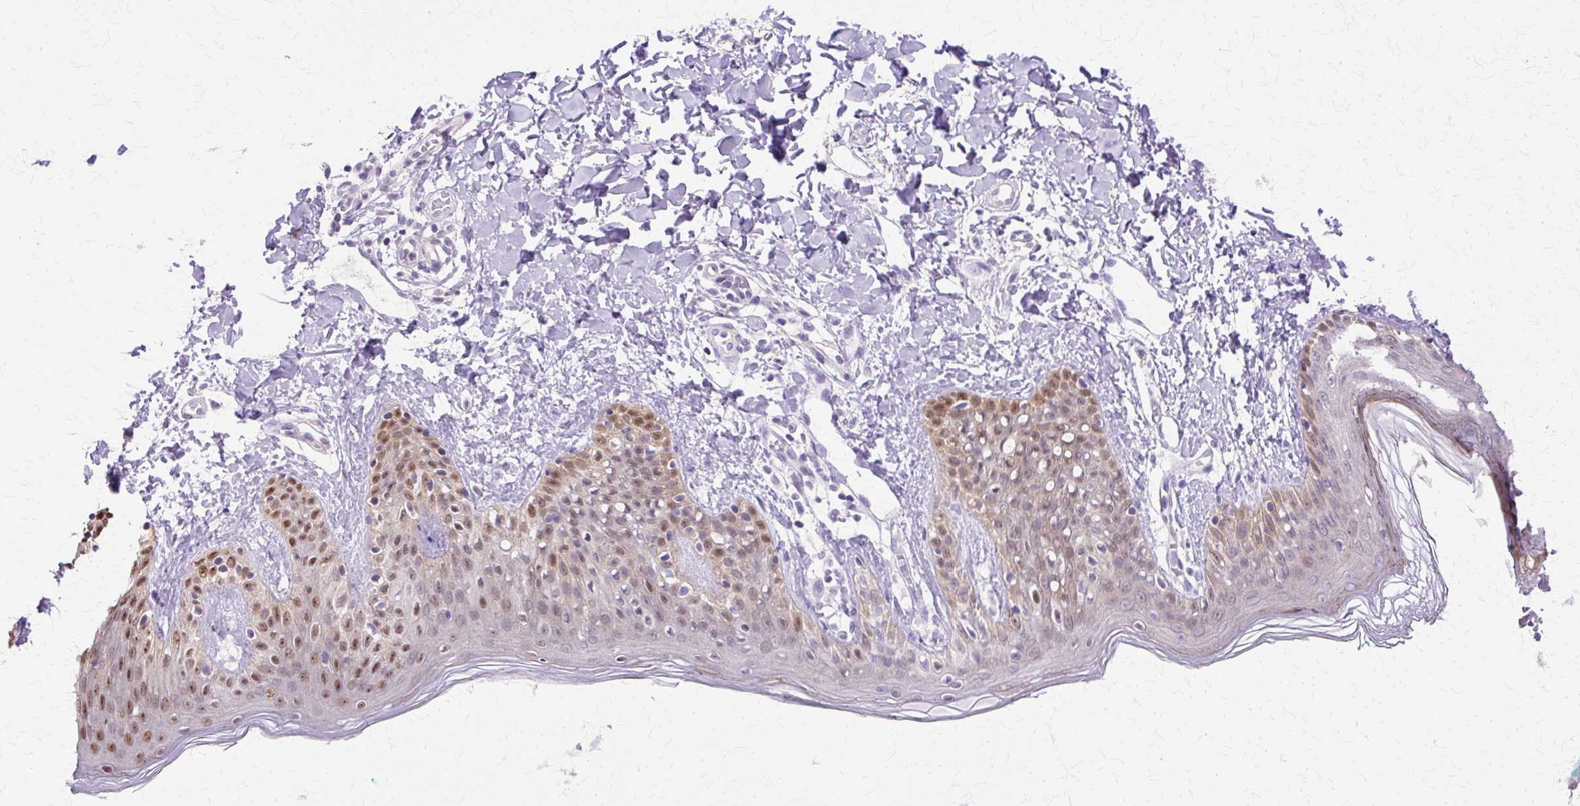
{"staining": {"intensity": "negative", "quantity": "none", "location": "none"}, "tissue": "skin", "cell_type": "Fibroblasts", "image_type": "normal", "snomed": [{"axis": "morphology", "description": "Normal tissue, NOS"}, {"axis": "topography", "description": "Skin"}], "caption": "A high-resolution photomicrograph shows immunohistochemistry staining of unremarkable skin, which shows no significant positivity in fibroblasts.", "gene": "HSPA1A", "patient": {"sex": "male", "age": 16}}